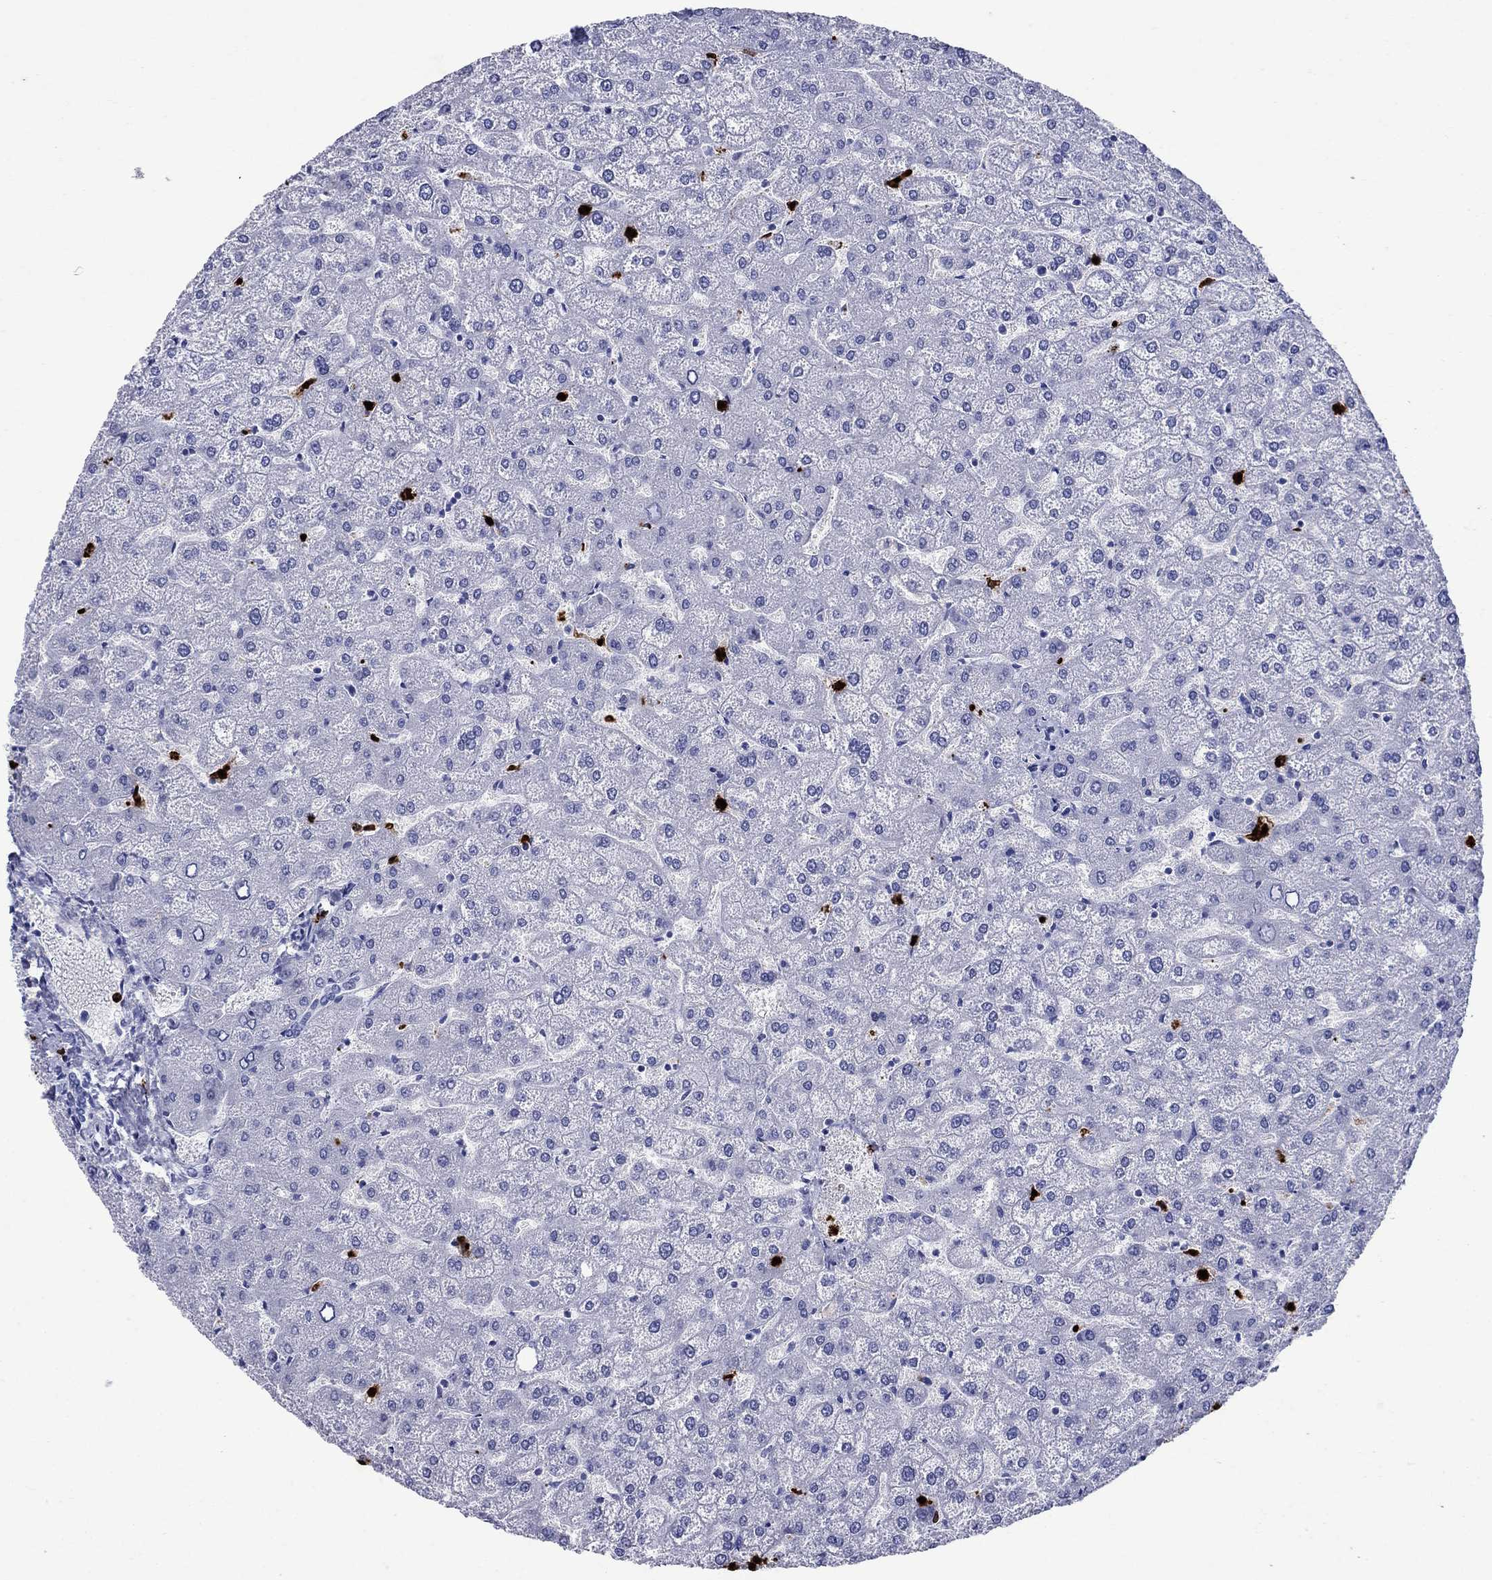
{"staining": {"intensity": "negative", "quantity": "none", "location": "none"}, "tissue": "liver", "cell_type": "Cholangiocytes", "image_type": "normal", "snomed": [{"axis": "morphology", "description": "Normal tissue, NOS"}, {"axis": "topography", "description": "Liver"}], "caption": "A histopathology image of liver stained for a protein exhibits no brown staining in cholangiocytes. (DAB immunohistochemistry, high magnification).", "gene": "AZU1", "patient": {"sex": "female", "age": 32}}